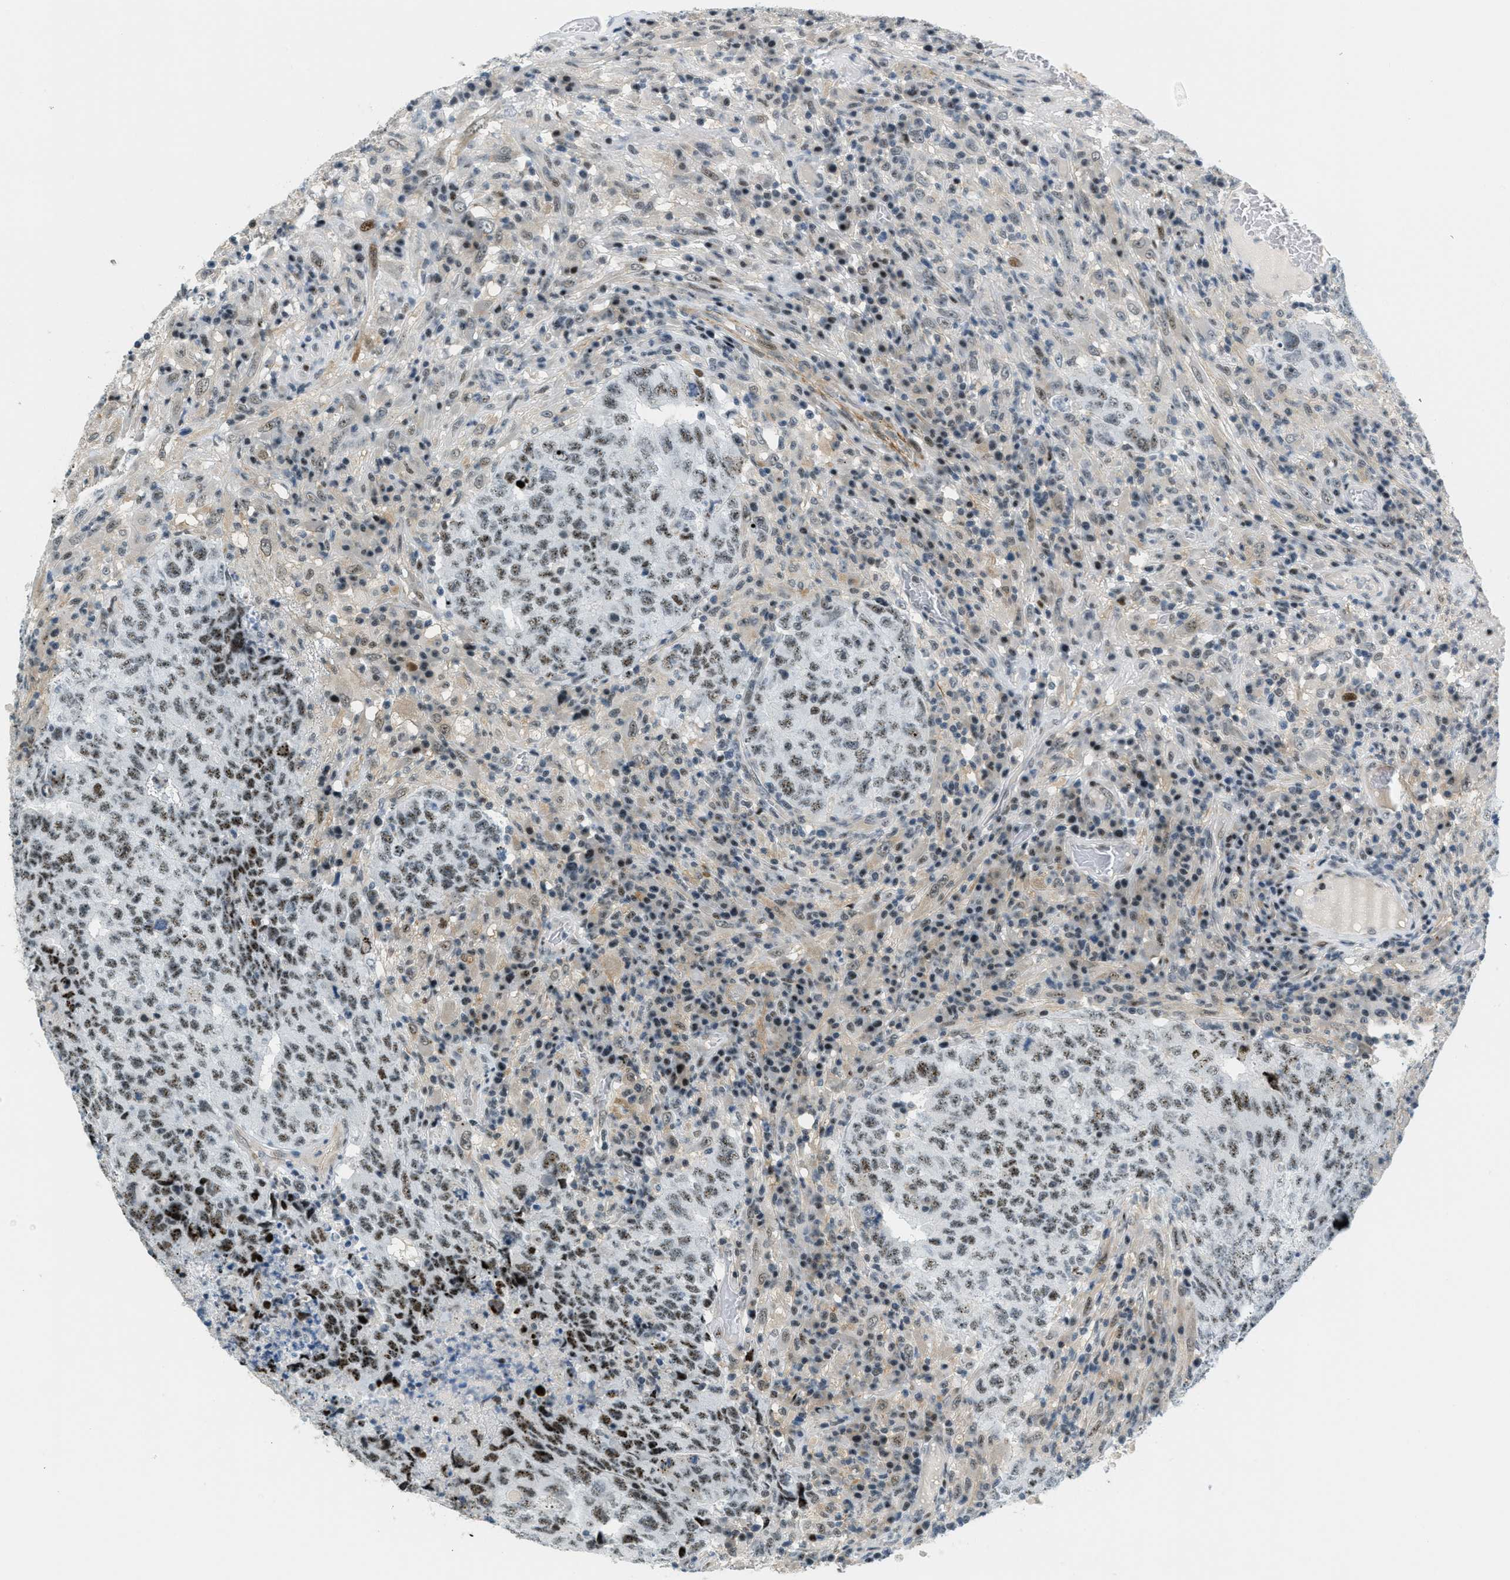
{"staining": {"intensity": "moderate", "quantity": "25%-75%", "location": "nuclear"}, "tissue": "testis cancer", "cell_type": "Tumor cells", "image_type": "cancer", "snomed": [{"axis": "morphology", "description": "Necrosis, NOS"}, {"axis": "morphology", "description": "Carcinoma, Embryonal, NOS"}, {"axis": "topography", "description": "Testis"}], "caption": "This histopathology image shows immunohistochemistry (IHC) staining of testis cancer (embryonal carcinoma), with medium moderate nuclear staining in about 25%-75% of tumor cells.", "gene": "ZDHHC23", "patient": {"sex": "male", "age": 19}}